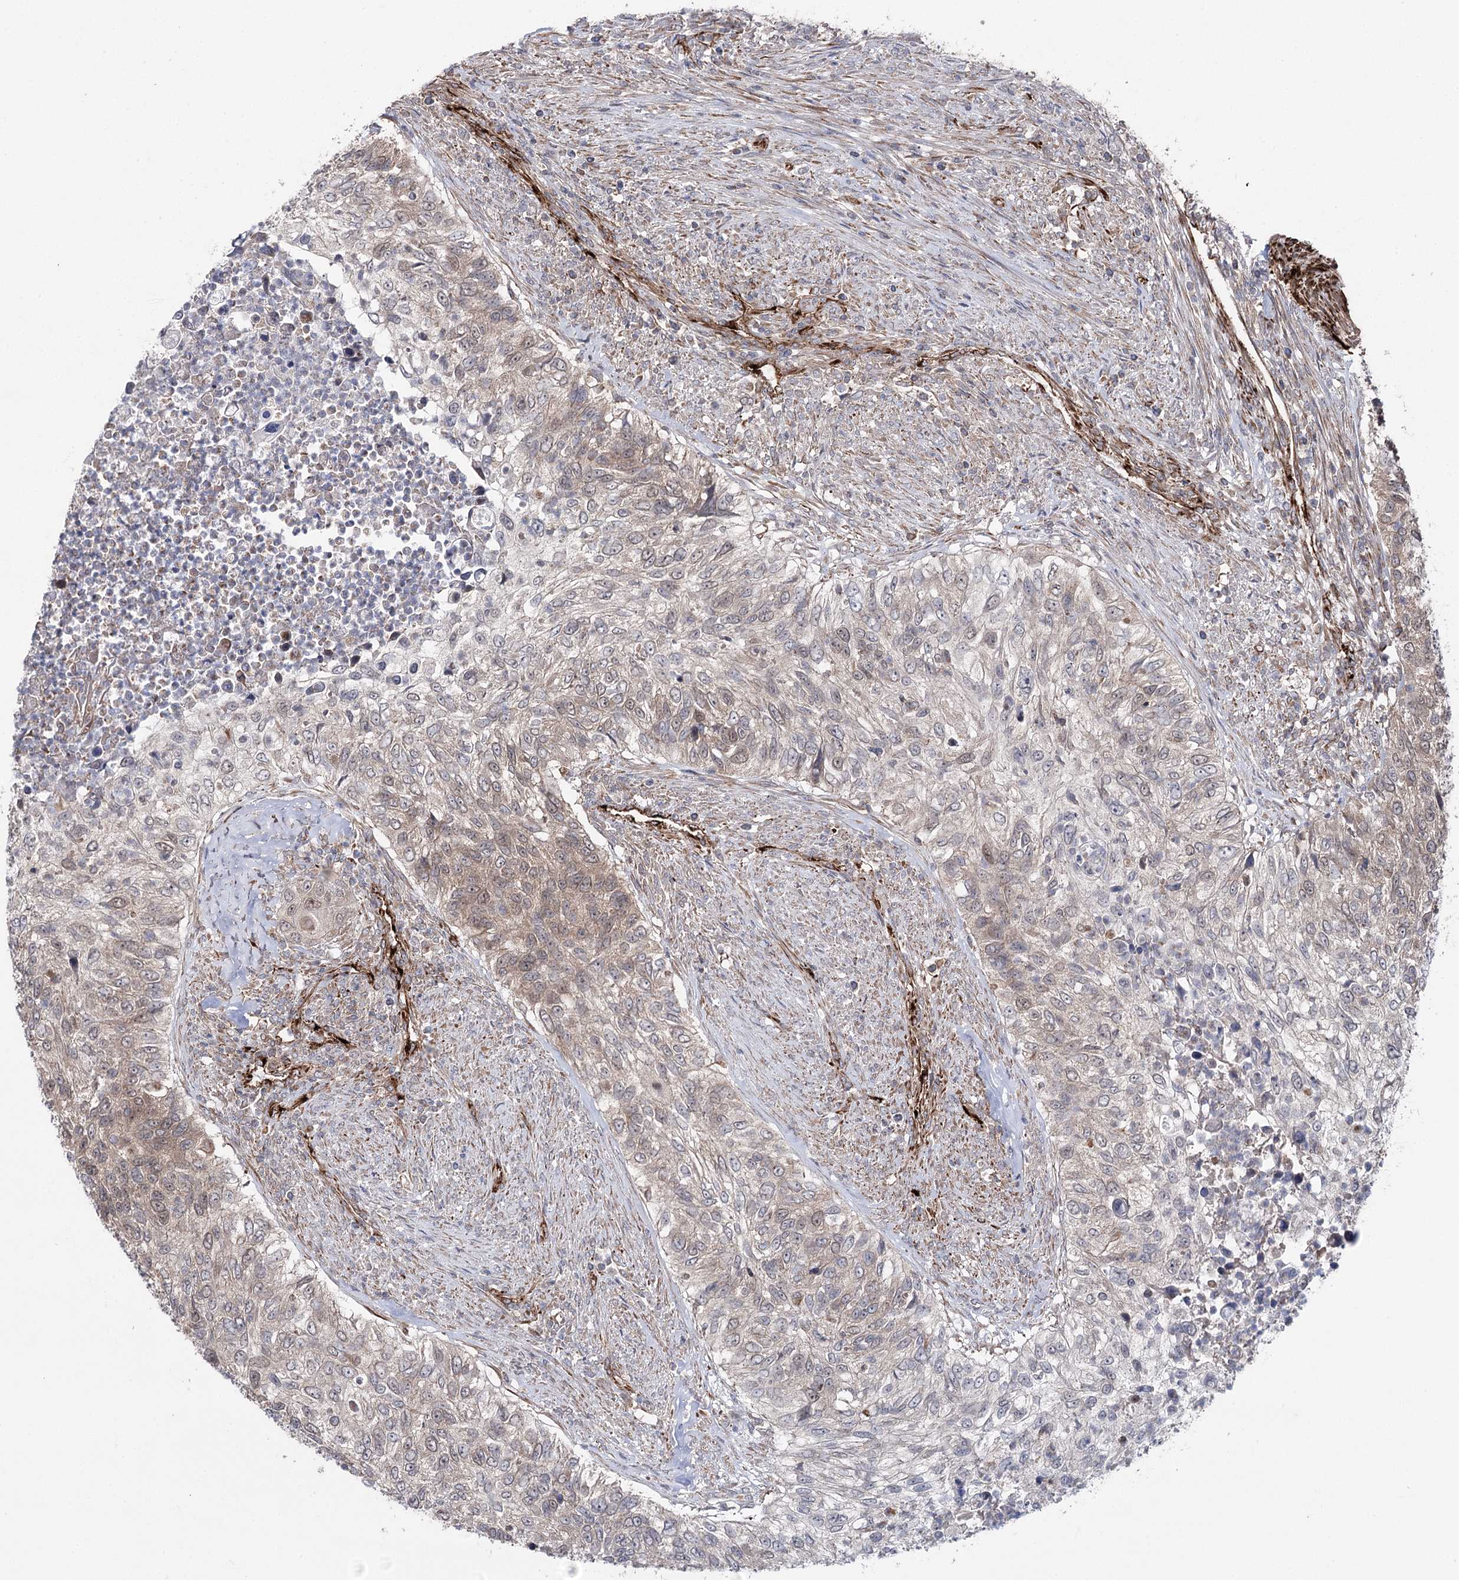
{"staining": {"intensity": "weak", "quantity": "25%-75%", "location": "cytoplasmic/membranous"}, "tissue": "urothelial cancer", "cell_type": "Tumor cells", "image_type": "cancer", "snomed": [{"axis": "morphology", "description": "Urothelial carcinoma, High grade"}, {"axis": "topography", "description": "Urinary bladder"}], "caption": "Urothelial carcinoma (high-grade) stained with DAB immunohistochemistry (IHC) displays low levels of weak cytoplasmic/membranous positivity in approximately 25%-75% of tumor cells.", "gene": "MIB1", "patient": {"sex": "female", "age": 60}}